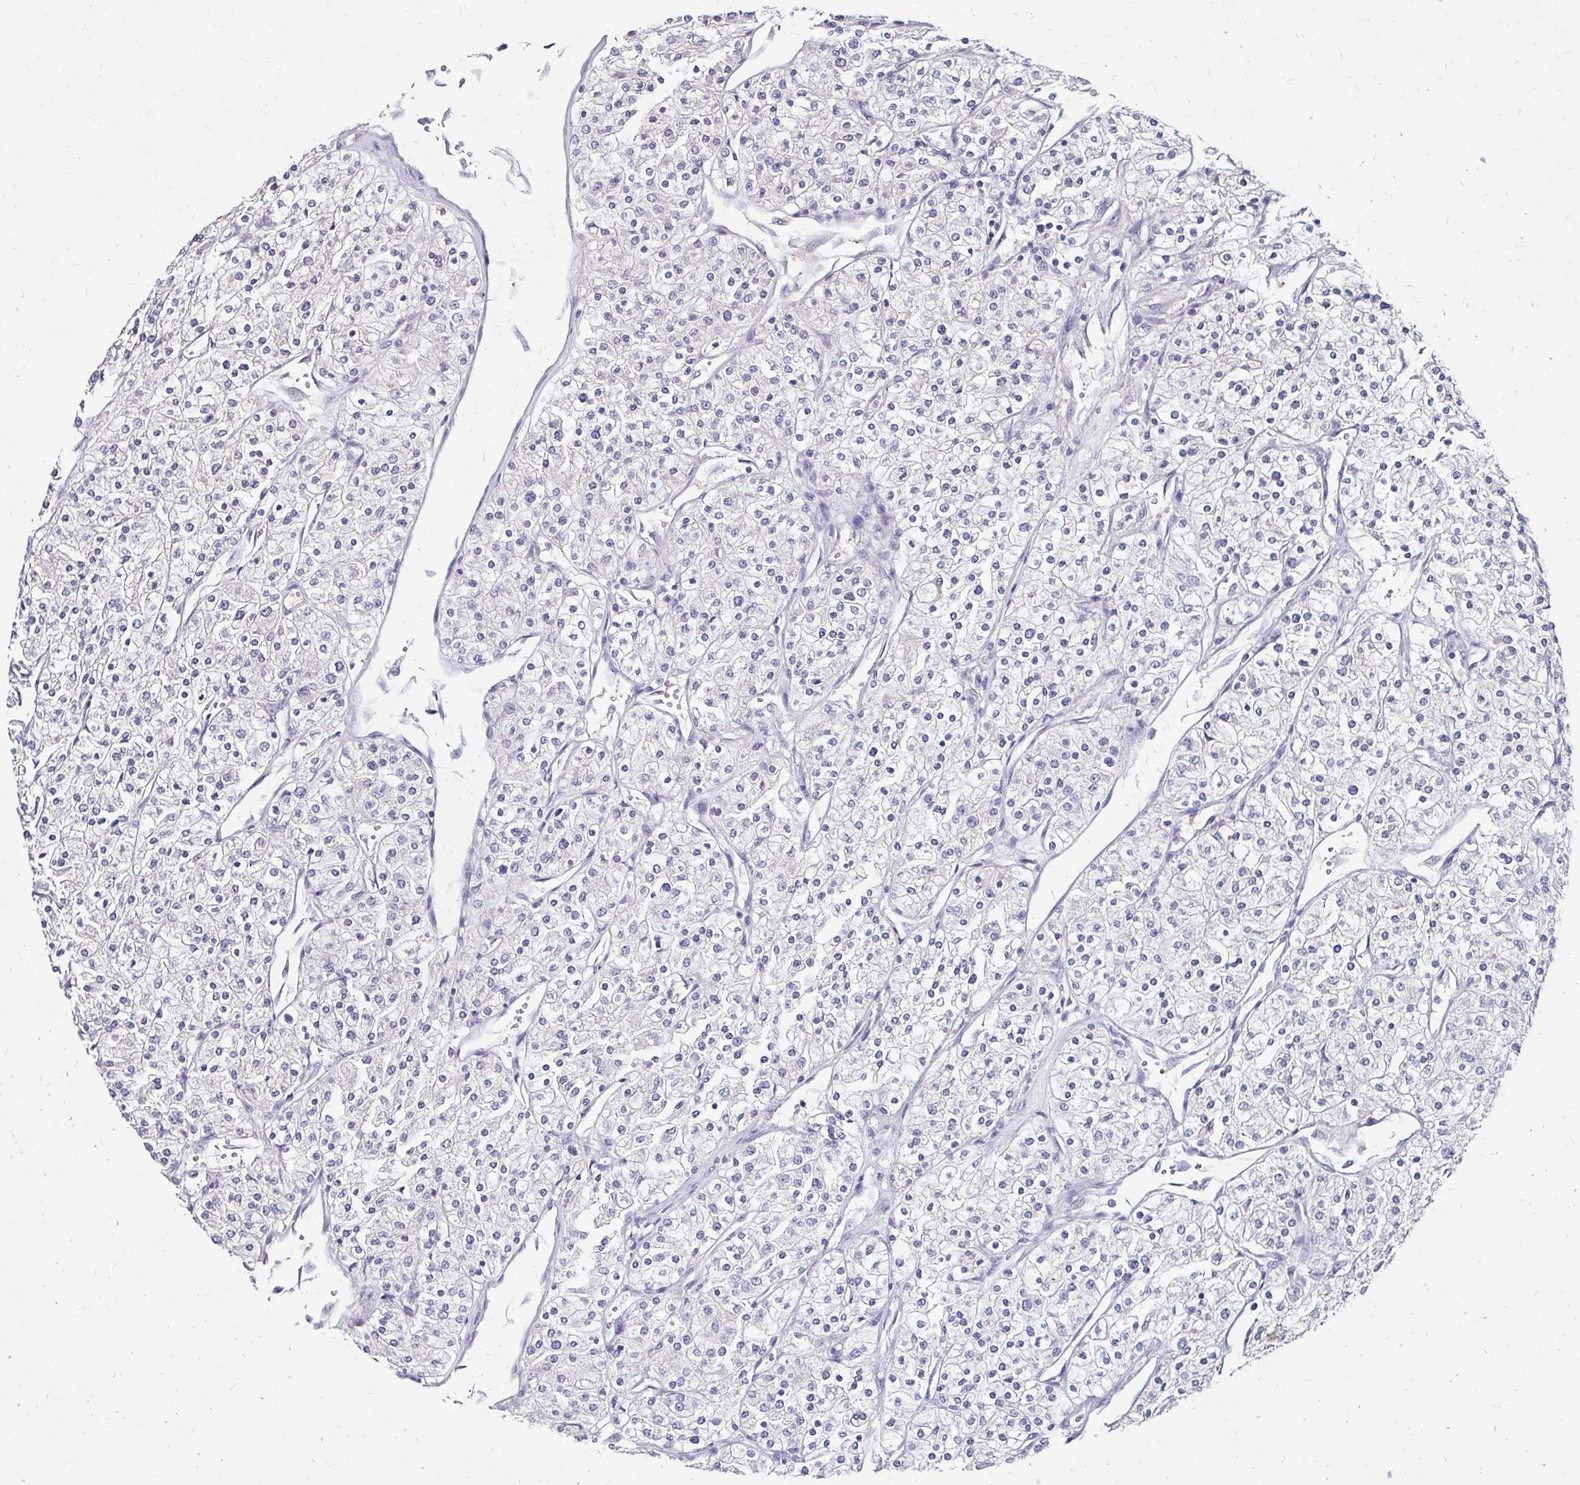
{"staining": {"intensity": "negative", "quantity": "none", "location": "none"}, "tissue": "renal cancer", "cell_type": "Tumor cells", "image_type": "cancer", "snomed": [{"axis": "morphology", "description": "Adenocarcinoma, NOS"}, {"axis": "topography", "description": "Kidney"}], "caption": "This is a photomicrograph of immunohistochemistry (IHC) staining of renal cancer (adenocarcinoma), which shows no expression in tumor cells.", "gene": "SCG3", "patient": {"sex": "male", "age": 80}}